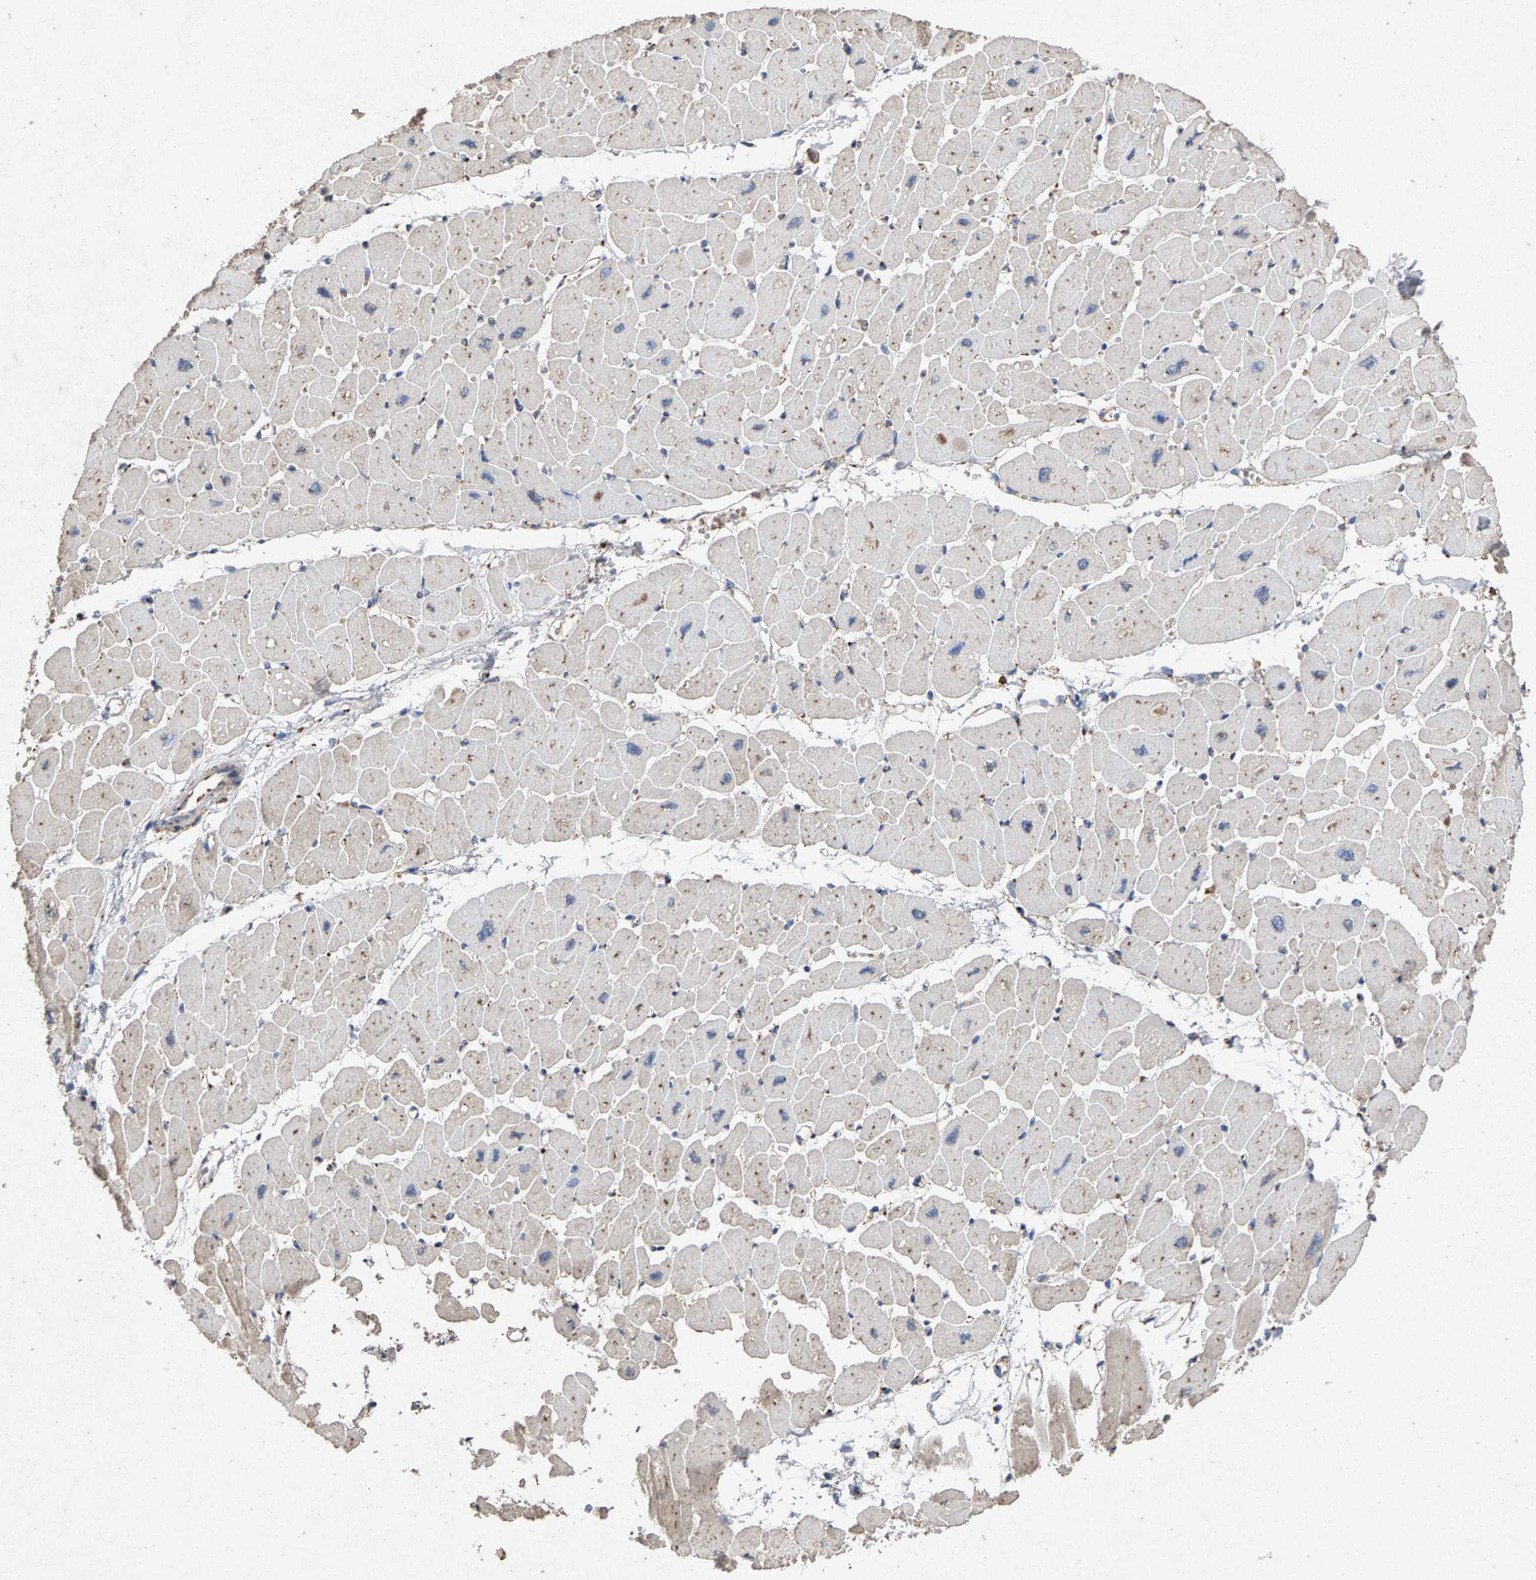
{"staining": {"intensity": "moderate", "quantity": "25%-75%", "location": "cytoplasmic/membranous"}, "tissue": "heart muscle", "cell_type": "Cardiomyocytes", "image_type": "normal", "snomed": [{"axis": "morphology", "description": "Normal tissue, NOS"}, {"axis": "topography", "description": "Heart"}], "caption": "An immunohistochemistry image of normal tissue is shown. Protein staining in brown labels moderate cytoplasmic/membranous positivity in heart muscle within cardiomyocytes.", "gene": "MAN2A1", "patient": {"sex": "female", "age": 54}}